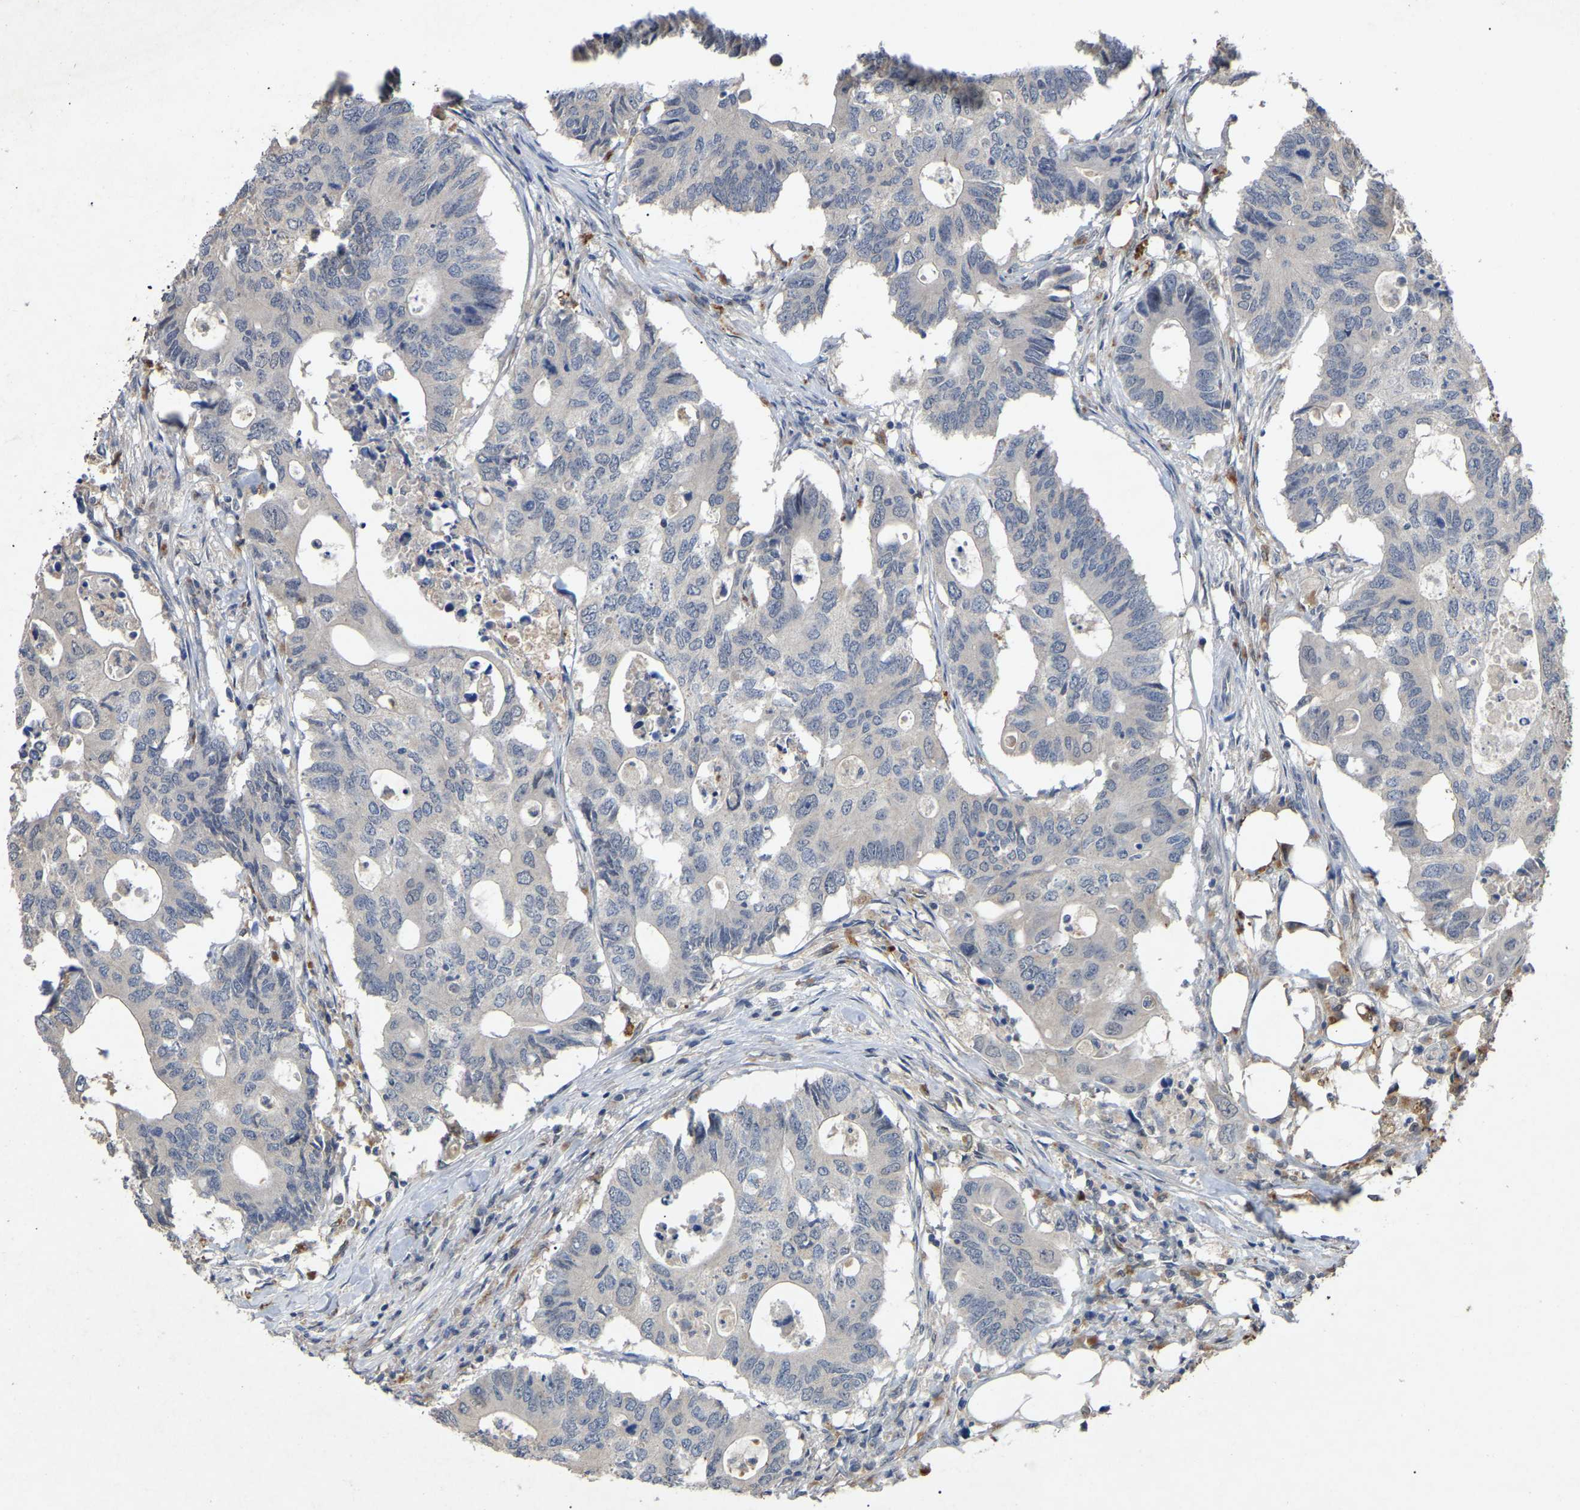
{"staining": {"intensity": "negative", "quantity": "none", "location": "none"}, "tissue": "colorectal cancer", "cell_type": "Tumor cells", "image_type": "cancer", "snomed": [{"axis": "morphology", "description": "Adenocarcinoma, NOS"}, {"axis": "topography", "description": "Colon"}], "caption": "The histopathology image shows no significant expression in tumor cells of adenocarcinoma (colorectal).", "gene": "SMPD2", "patient": {"sex": "male", "age": 71}}